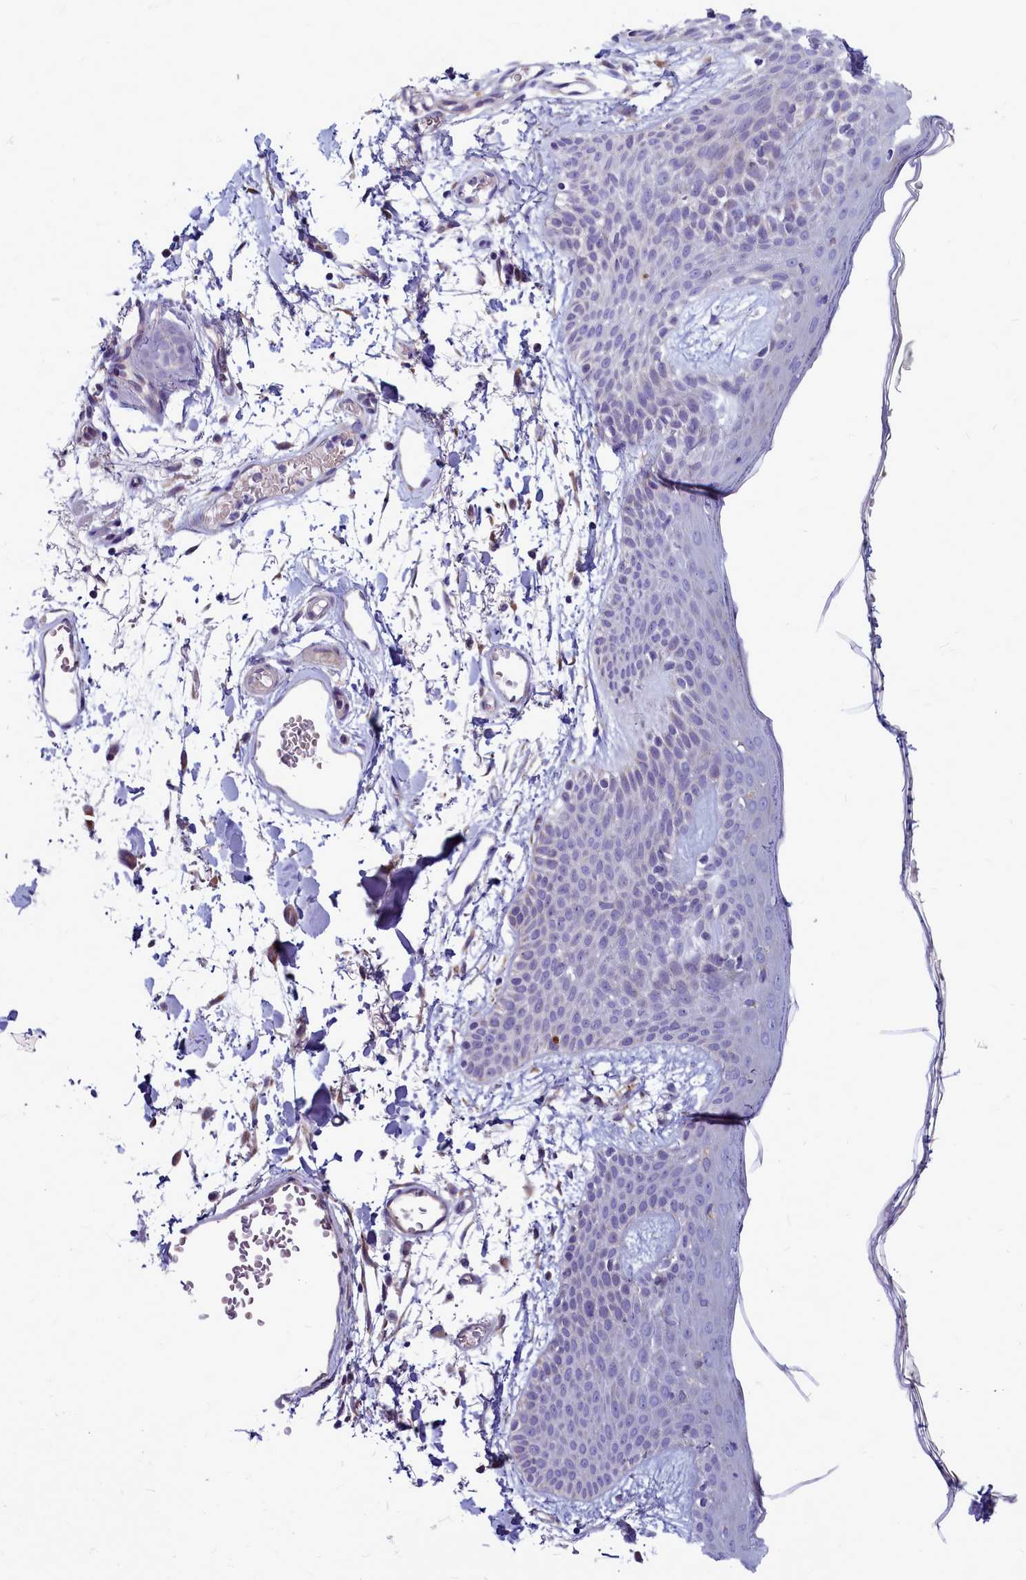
{"staining": {"intensity": "weak", "quantity": "25%-75%", "location": "cytoplasmic/membranous"}, "tissue": "skin", "cell_type": "Fibroblasts", "image_type": "normal", "snomed": [{"axis": "morphology", "description": "Normal tissue, NOS"}, {"axis": "topography", "description": "Skin"}], "caption": "This photomicrograph exhibits unremarkable skin stained with immunohistochemistry (IHC) to label a protein in brown. The cytoplasmic/membranous of fibroblasts show weak positivity for the protein. Nuclei are counter-stained blue.", "gene": "SMPD4", "patient": {"sex": "male", "age": 79}}